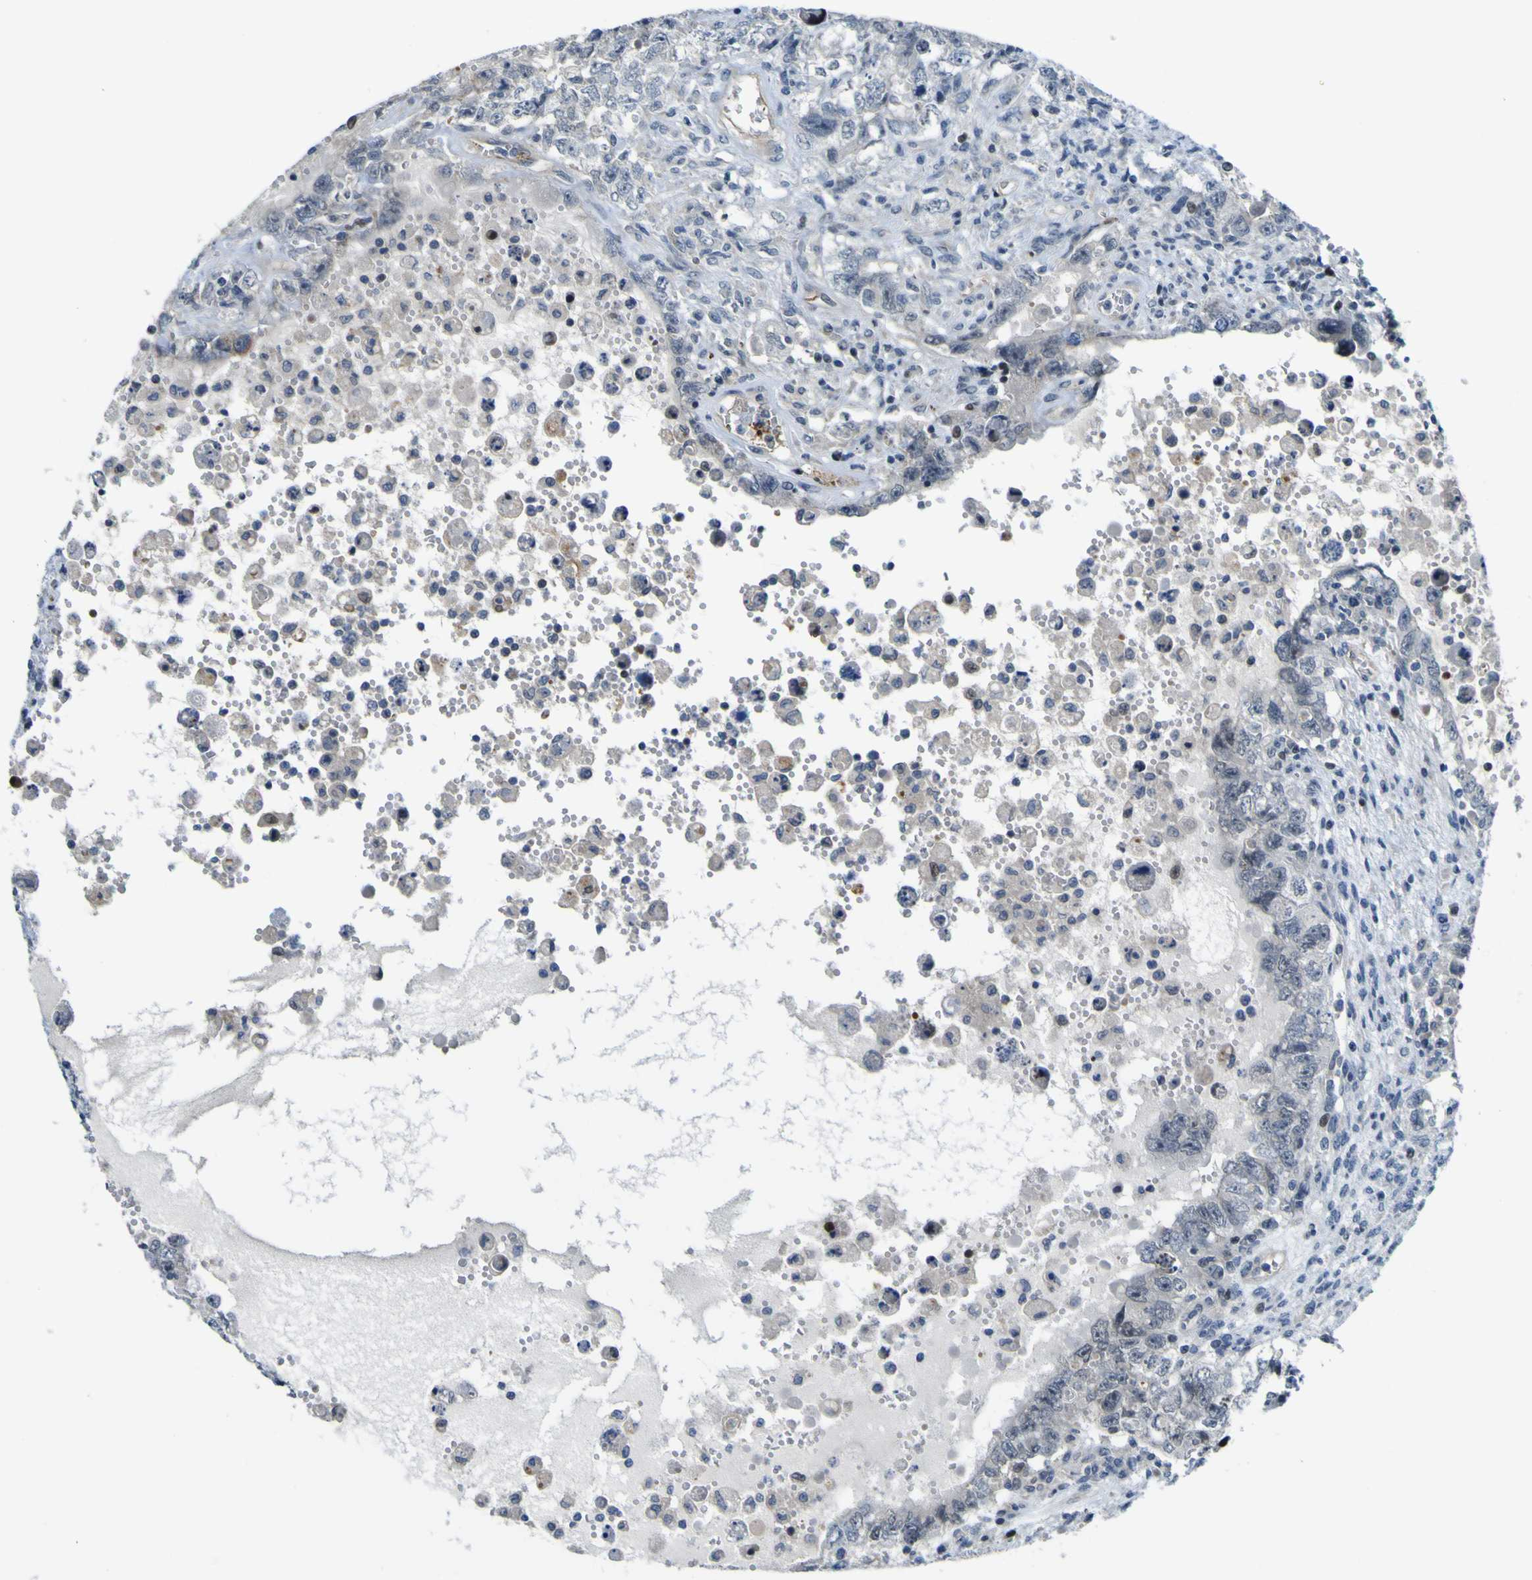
{"staining": {"intensity": "negative", "quantity": "none", "location": "none"}, "tissue": "testis cancer", "cell_type": "Tumor cells", "image_type": "cancer", "snomed": [{"axis": "morphology", "description": "Carcinoma, Embryonal, NOS"}, {"axis": "topography", "description": "Testis"}], "caption": "Immunohistochemistry micrograph of neoplastic tissue: testis cancer stained with DAB displays no significant protein expression in tumor cells.", "gene": "KDM7A", "patient": {"sex": "male", "age": 26}}